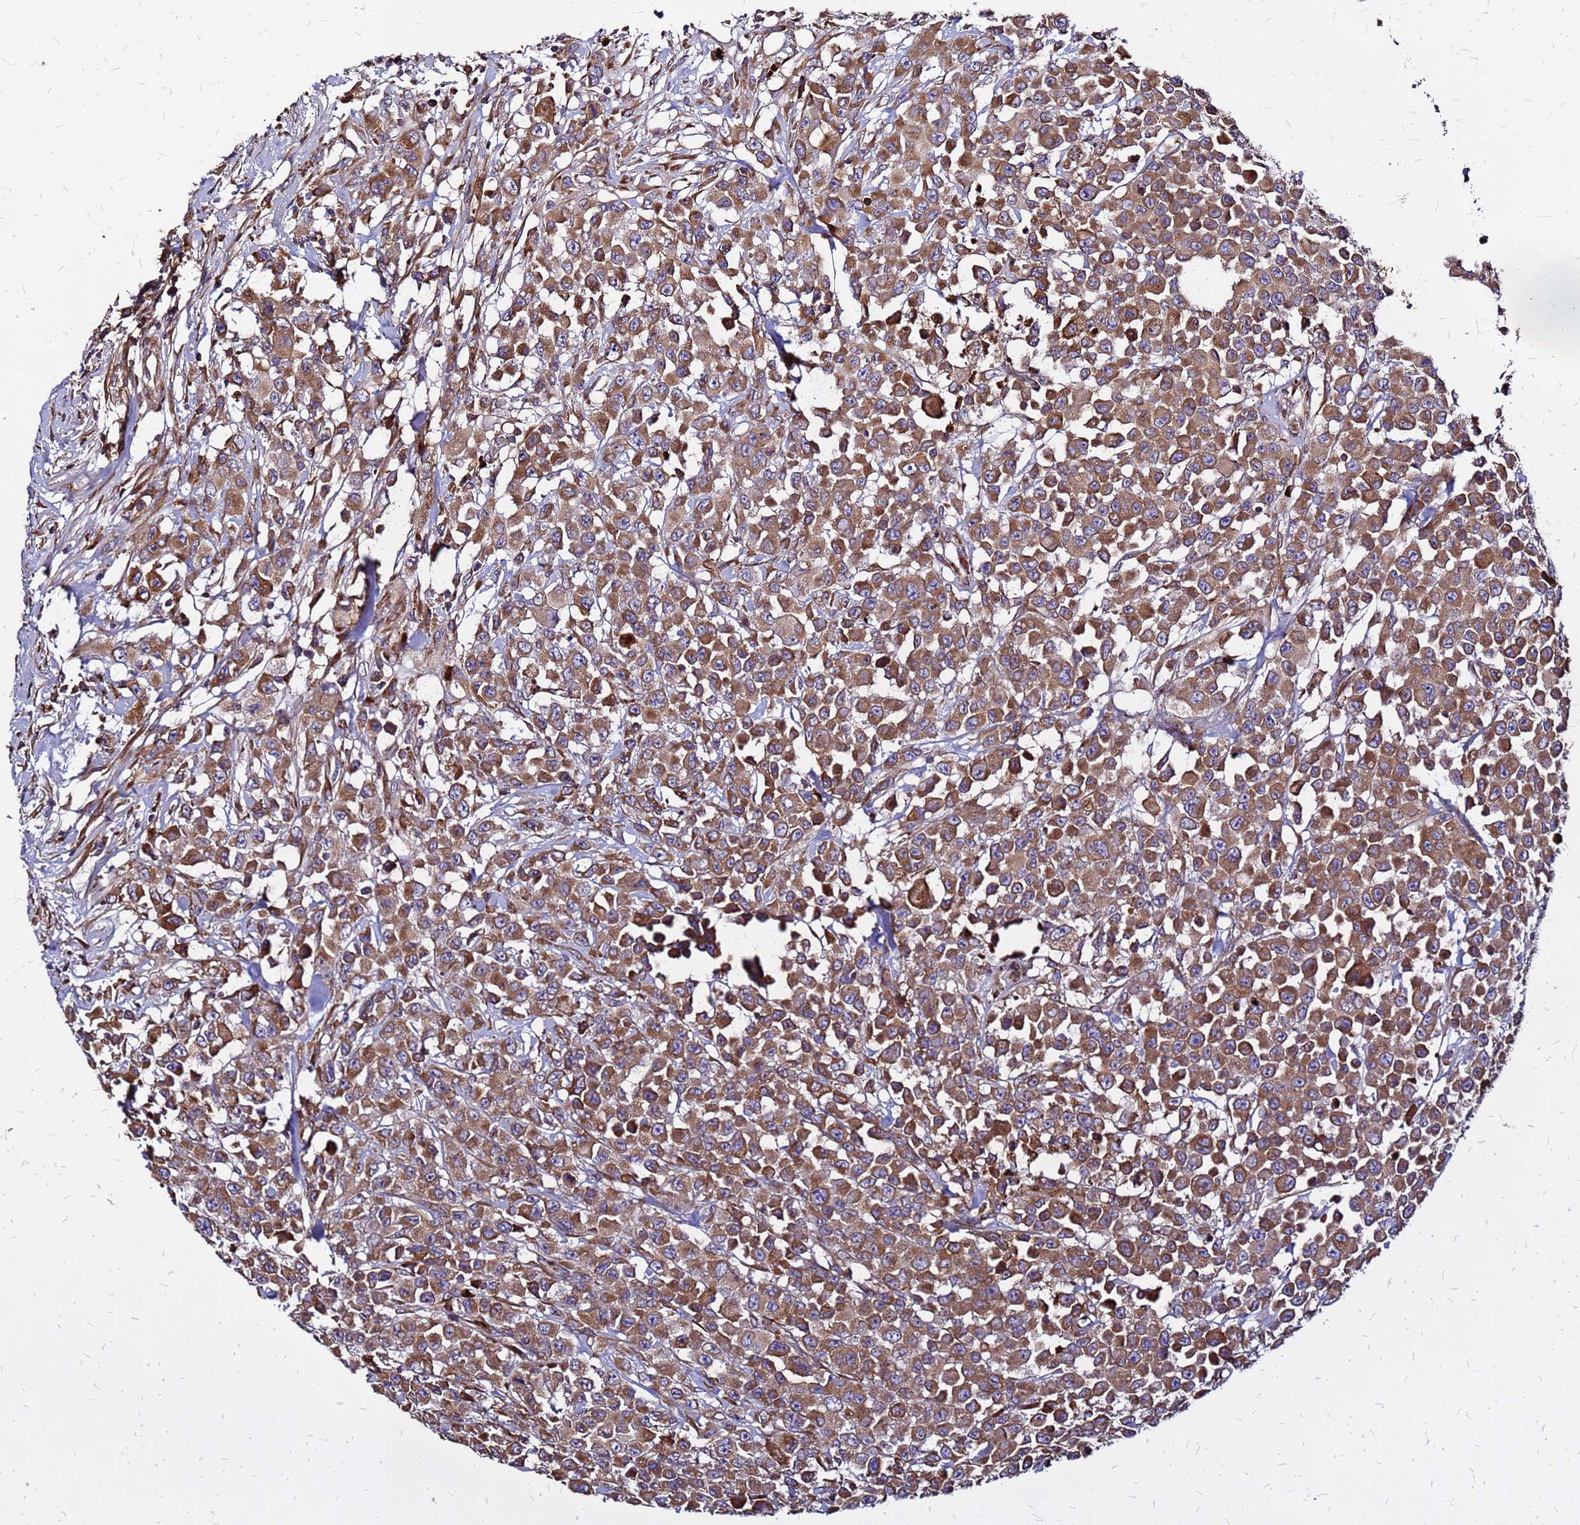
{"staining": {"intensity": "strong", "quantity": ">75%", "location": "cytoplasmic/membranous"}, "tissue": "colorectal cancer", "cell_type": "Tumor cells", "image_type": "cancer", "snomed": [{"axis": "morphology", "description": "Adenocarcinoma, NOS"}, {"axis": "topography", "description": "Colon"}], "caption": "Adenocarcinoma (colorectal) tissue exhibits strong cytoplasmic/membranous positivity in approximately >75% of tumor cells, visualized by immunohistochemistry.", "gene": "VMO1", "patient": {"sex": "male", "age": 51}}